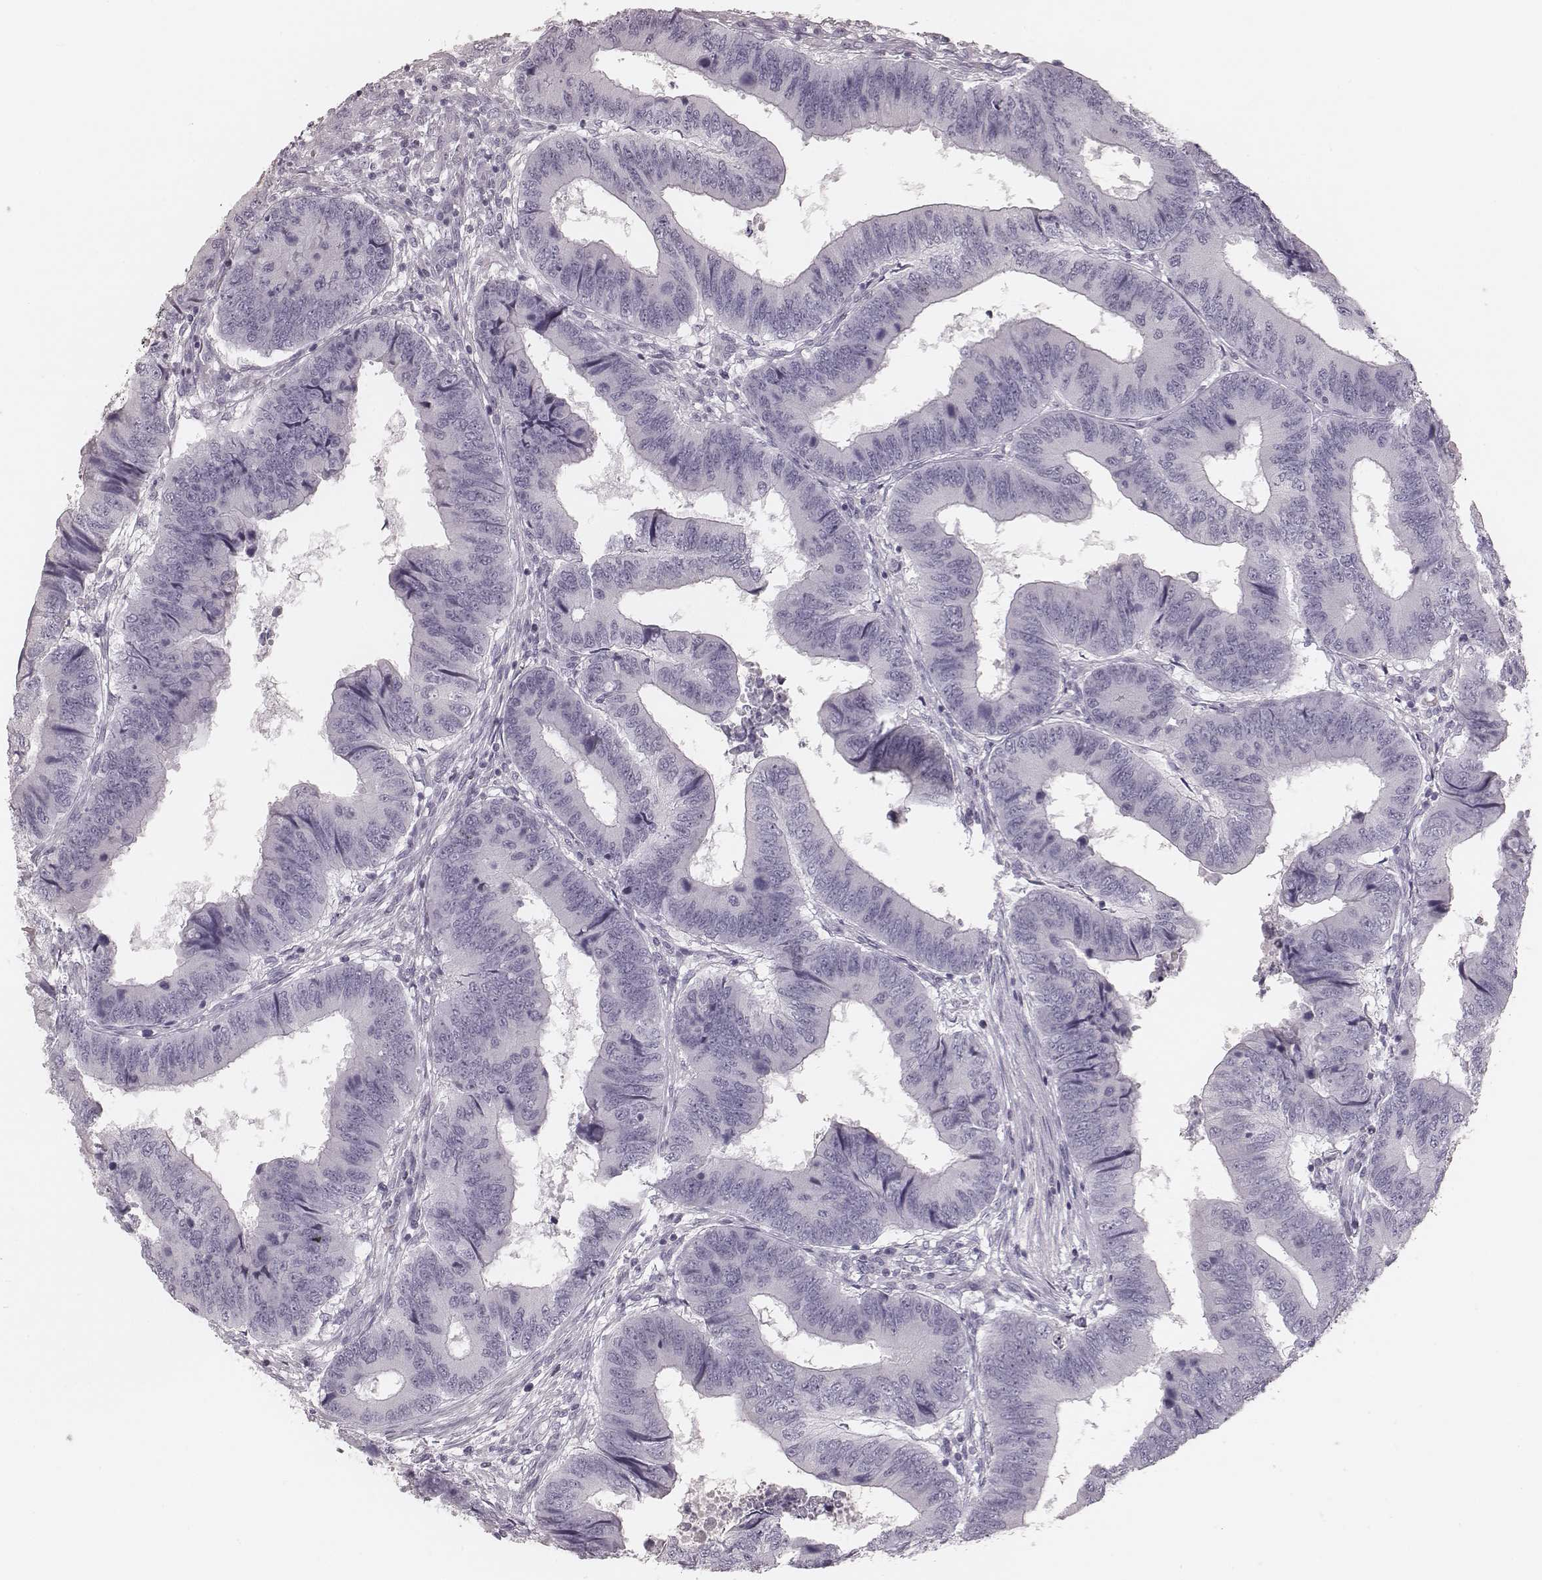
{"staining": {"intensity": "negative", "quantity": "none", "location": "none"}, "tissue": "colorectal cancer", "cell_type": "Tumor cells", "image_type": "cancer", "snomed": [{"axis": "morphology", "description": "Adenocarcinoma, NOS"}, {"axis": "topography", "description": "Colon"}], "caption": "Immunohistochemistry image of neoplastic tissue: colorectal adenocarcinoma stained with DAB displays no significant protein positivity in tumor cells.", "gene": "MSX1", "patient": {"sex": "male", "age": 53}}